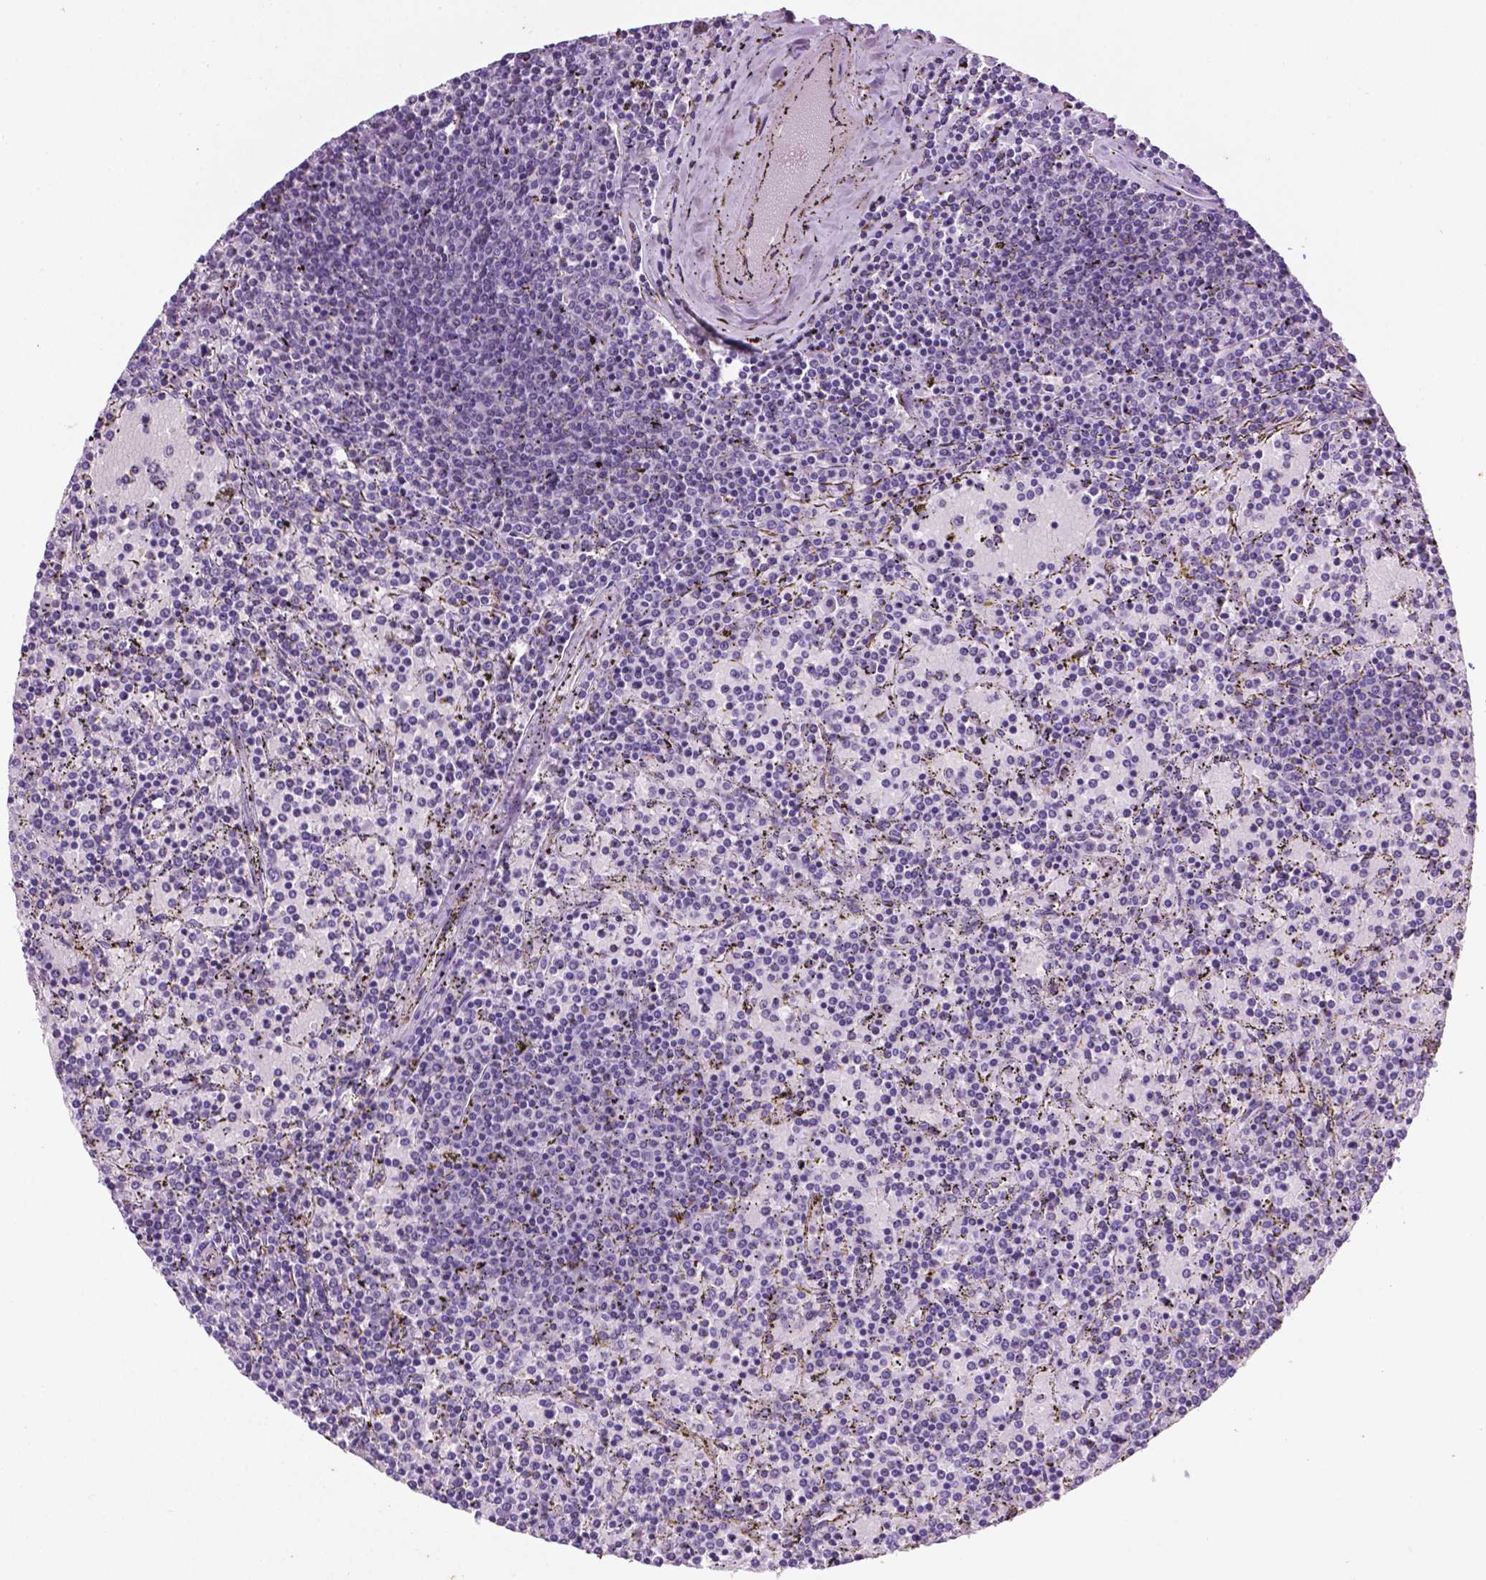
{"staining": {"intensity": "negative", "quantity": "none", "location": "none"}, "tissue": "lymphoma", "cell_type": "Tumor cells", "image_type": "cancer", "snomed": [{"axis": "morphology", "description": "Malignant lymphoma, non-Hodgkin's type, Low grade"}, {"axis": "topography", "description": "Spleen"}], "caption": "The photomicrograph exhibits no staining of tumor cells in low-grade malignant lymphoma, non-Hodgkin's type.", "gene": "C18orf21", "patient": {"sex": "female", "age": 77}}